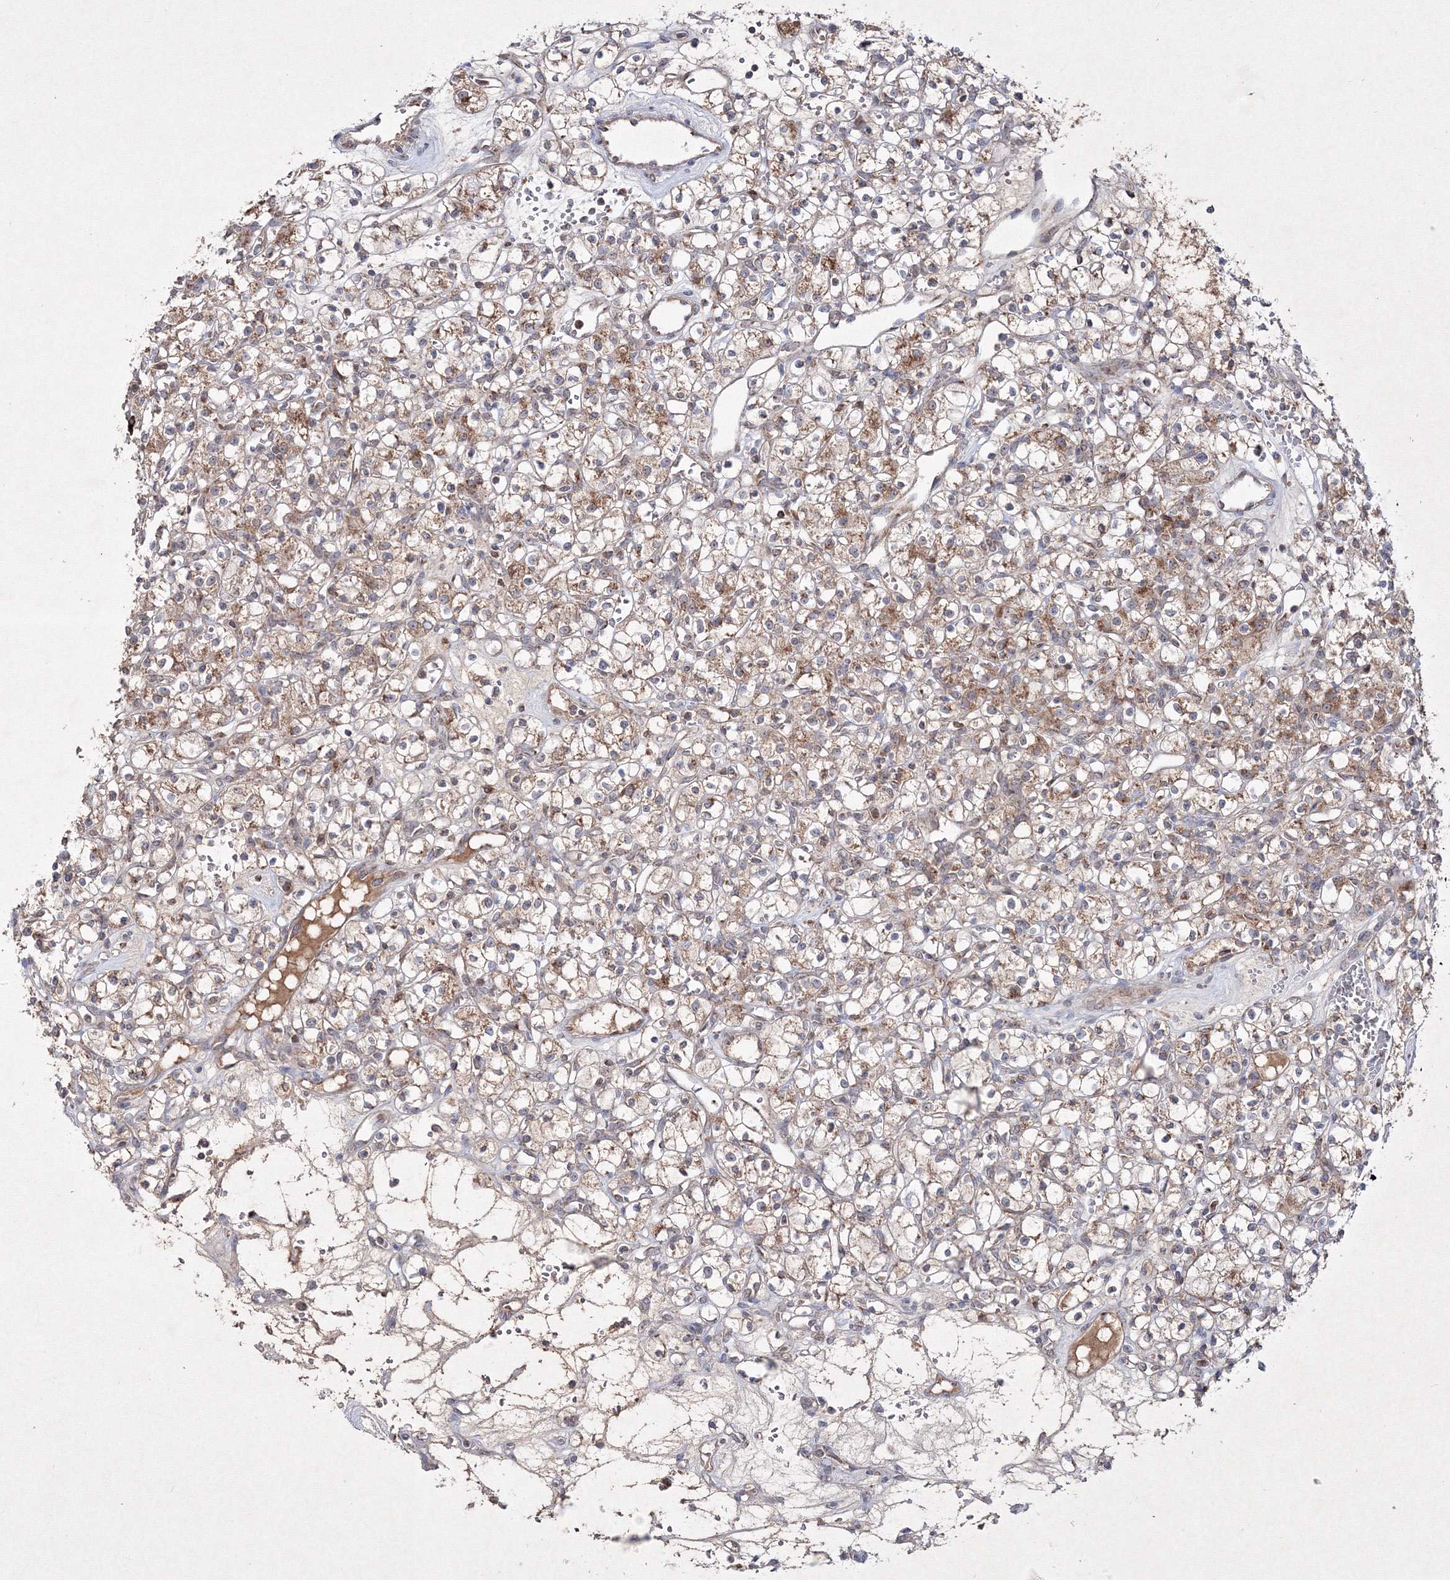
{"staining": {"intensity": "moderate", "quantity": "25%-75%", "location": "cytoplasmic/membranous"}, "tissue": "renal cancer", "cell_type": "Tumor cells", "image_type": "cancer", "snomed": [{"axis": "morphology", "description": "Adenocarcinoma, NOS"}, {"axis": "topography", "description": "Kidney"}], "caption": "Brown immunohistochemical staining in human renal cancer shows moderate cytoplasmic/membranous expression in approximately 25%-75% of tumor cells. (DAB (3,3'-diaminobenzidine) = brown stain, brightfield microscopy at high magnification).", "gene": "PEX13", "patient": {"sex": "female", "age": 59}}